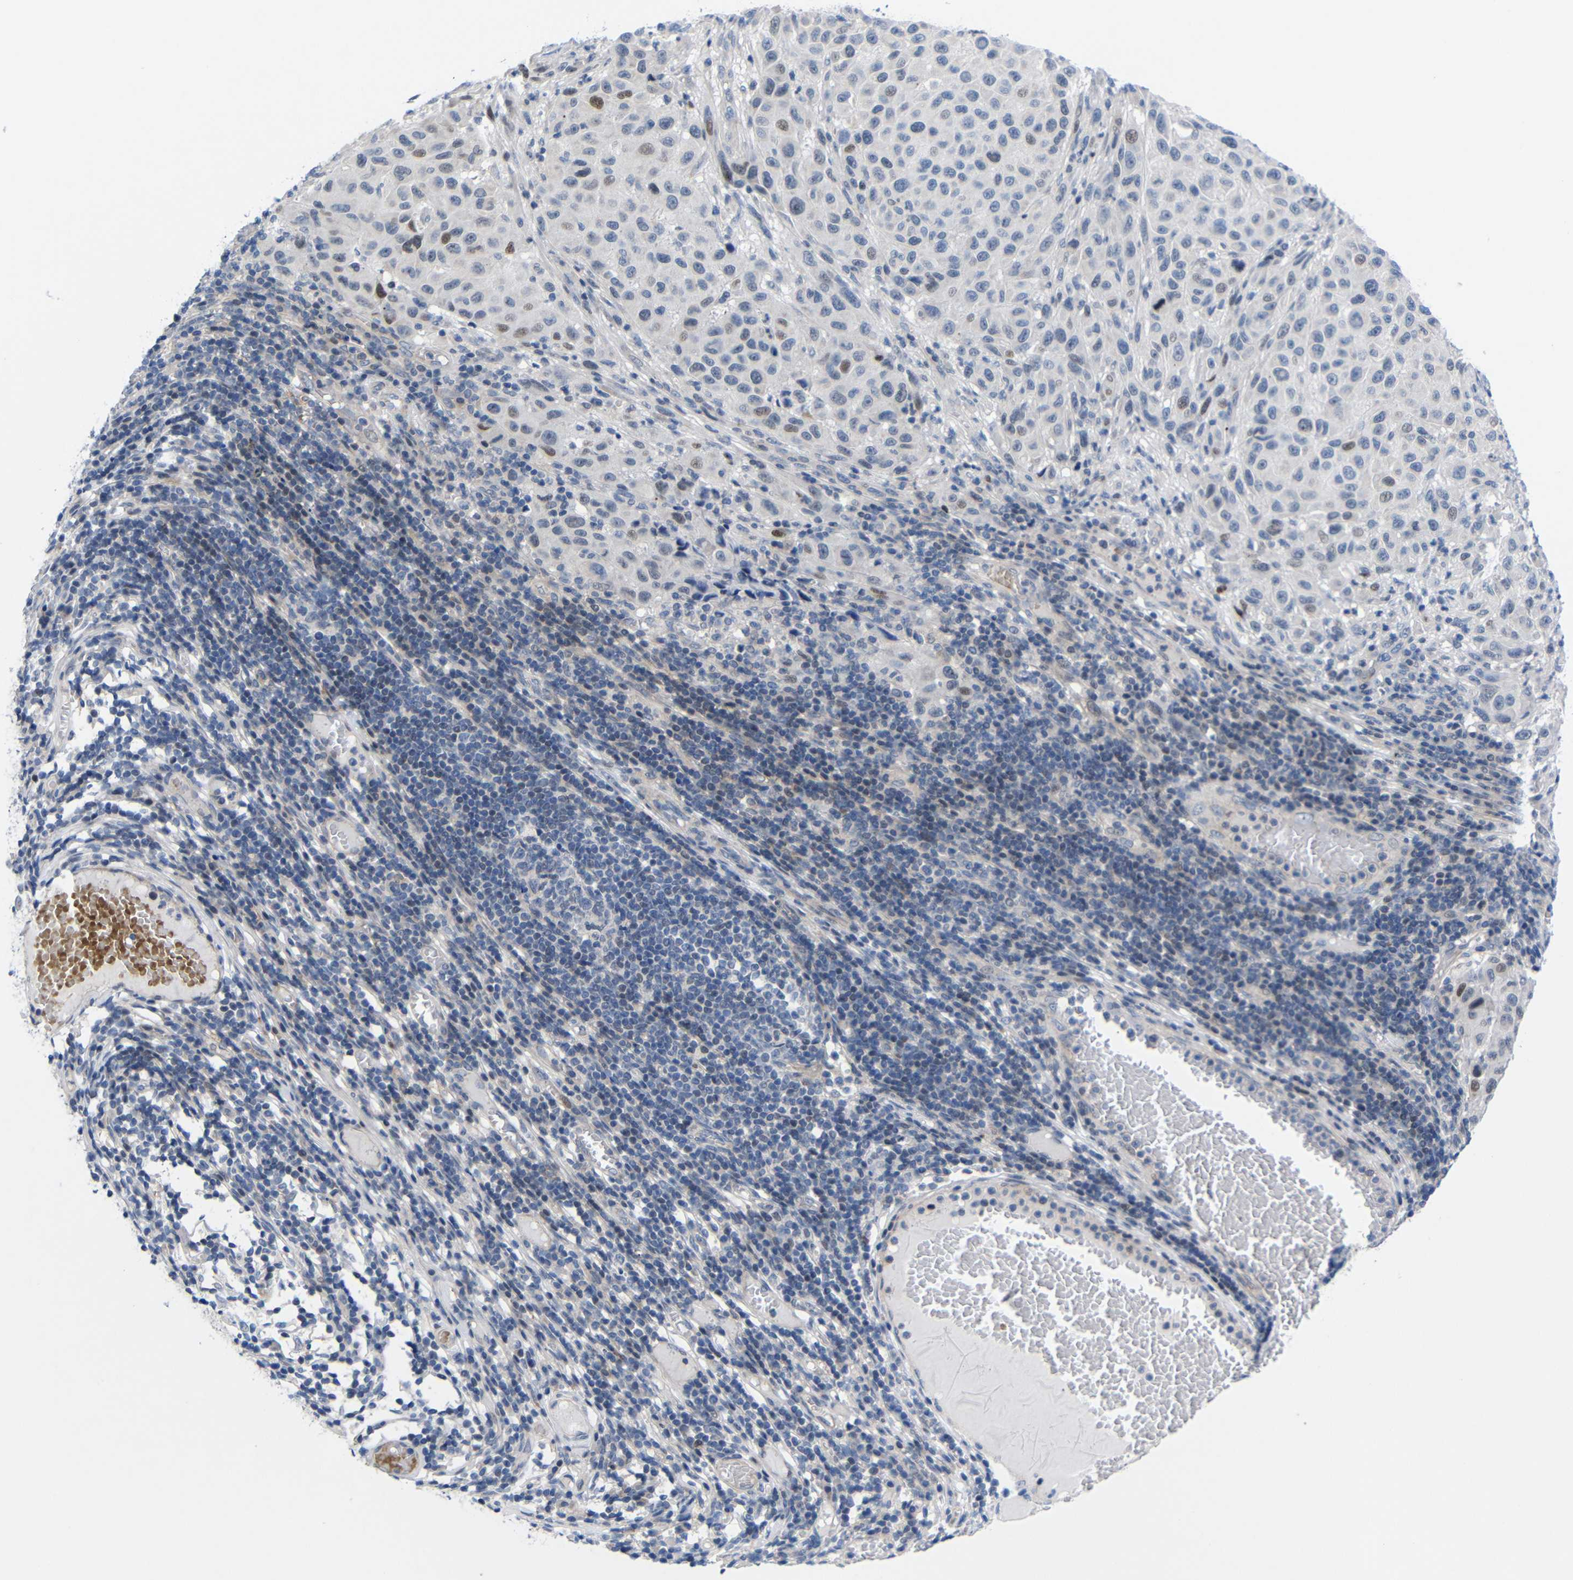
{"staining": {"intensity": "moderate", "quantity": "<25%", "location": "nuclear"}, "tissue": "melanoma", "cell_type": "Tumor cells", "image_type": "cancer", "snomed": [{"axis": "morphology", "description": "Malignant melanoma, Metastatic site"}, {"axis": "topography", "description": "Lymph node"}], "caption": "Immunohistochemical staining of melanoma demonstrates low levels of moderate nuclear positivity in approximately <25% of tumor cells.", "gene": "CMTM1", "patient": {"sex": "male", "age": 61}}